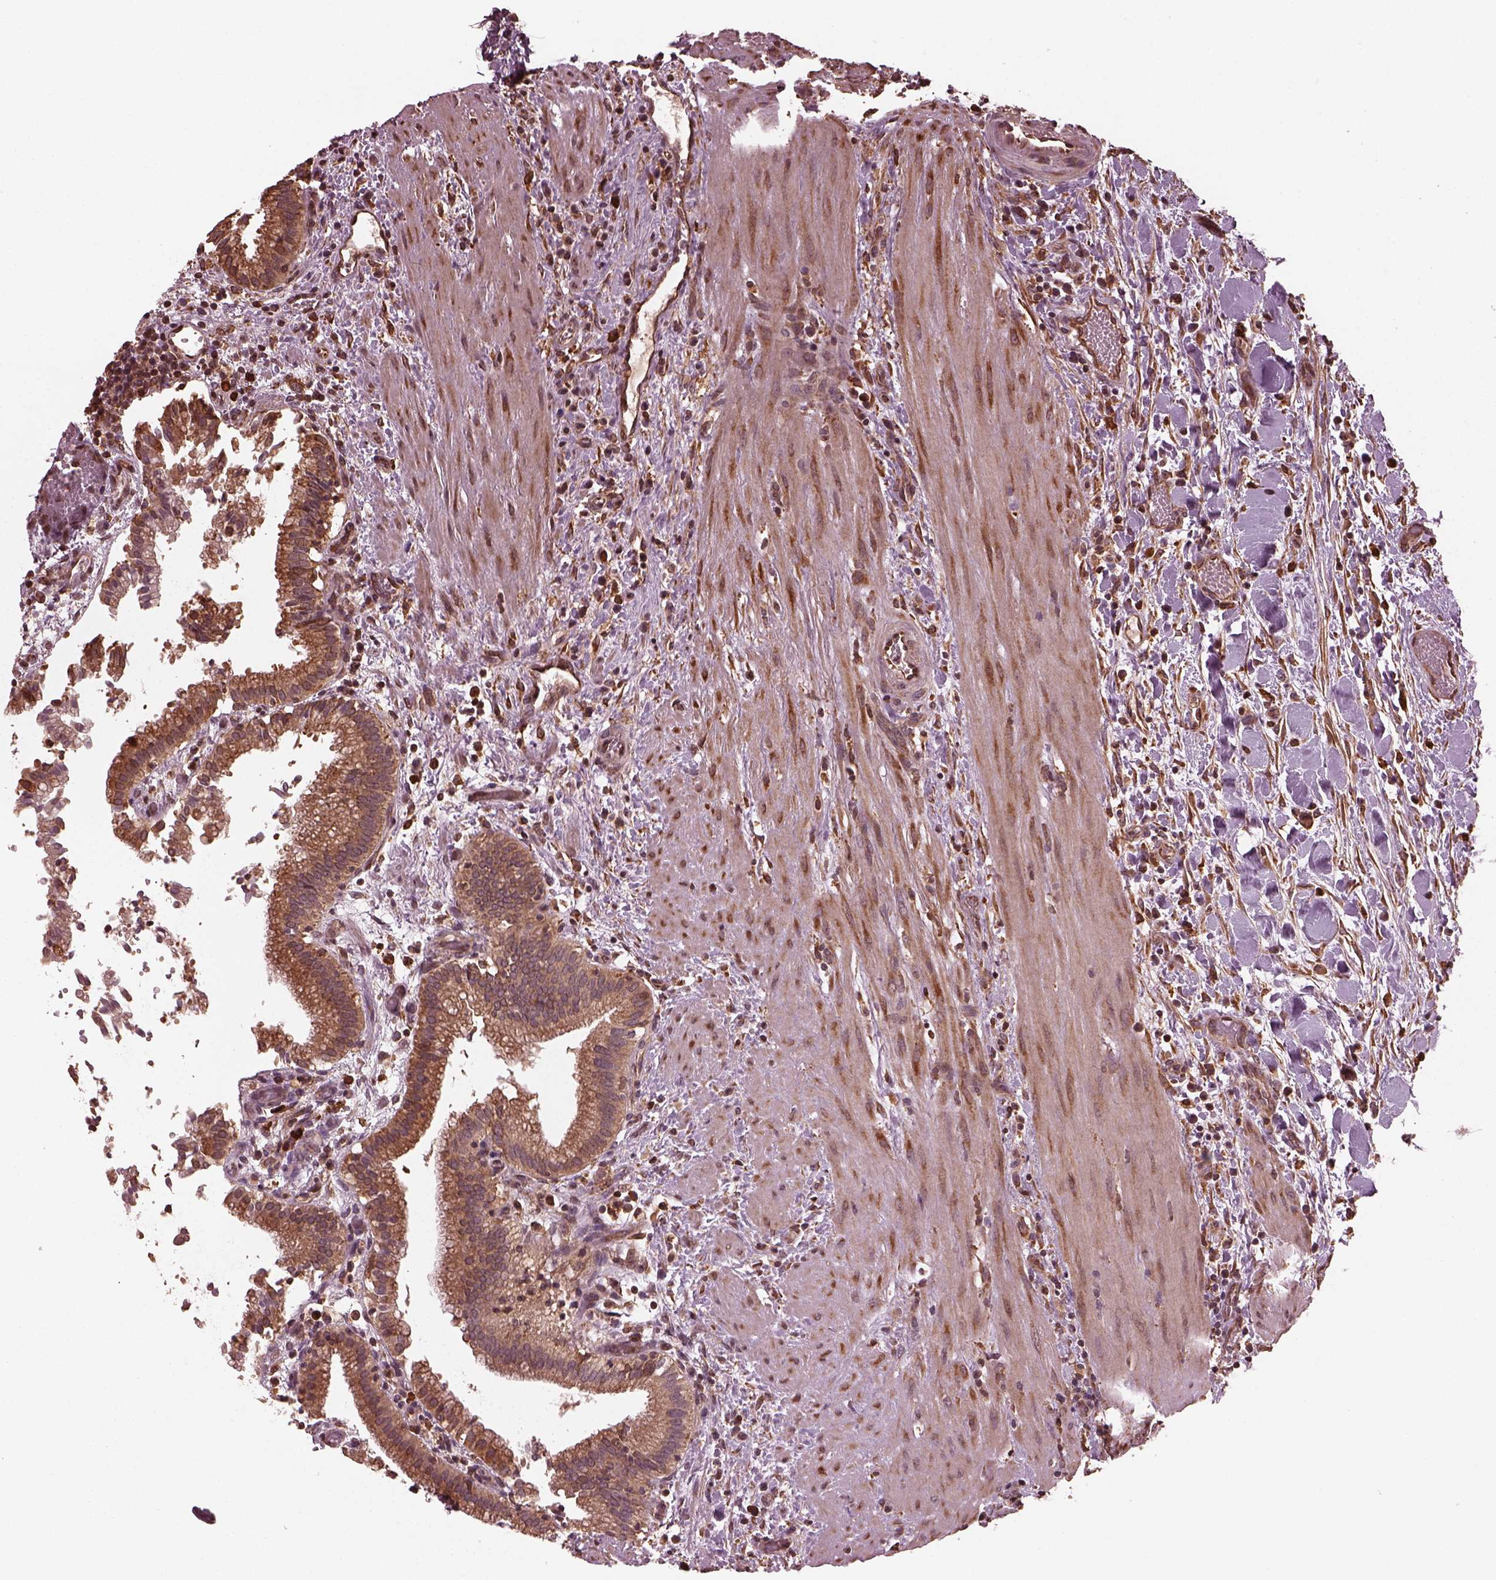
{"staining": {"intensity": "moderate", "quantity": ">75%", "location": "cytoplasmic/membranous"}, "tissue": "gallbladder", "cell_type": "Glandular cells", "image_type": "normal", "snomed": [{"axis": "morphology", "description": "Normal tissue, NOS"}, {"axis": "topography", "description": "Gallbladder"}], "caption": "An image of human gallbladder stained for a protein demonstrates moderate cytoplasmic/membranous brown staining in glandular cells.", "gene": "ZNF292", "patient": {"sex": "male", "age": 42}}